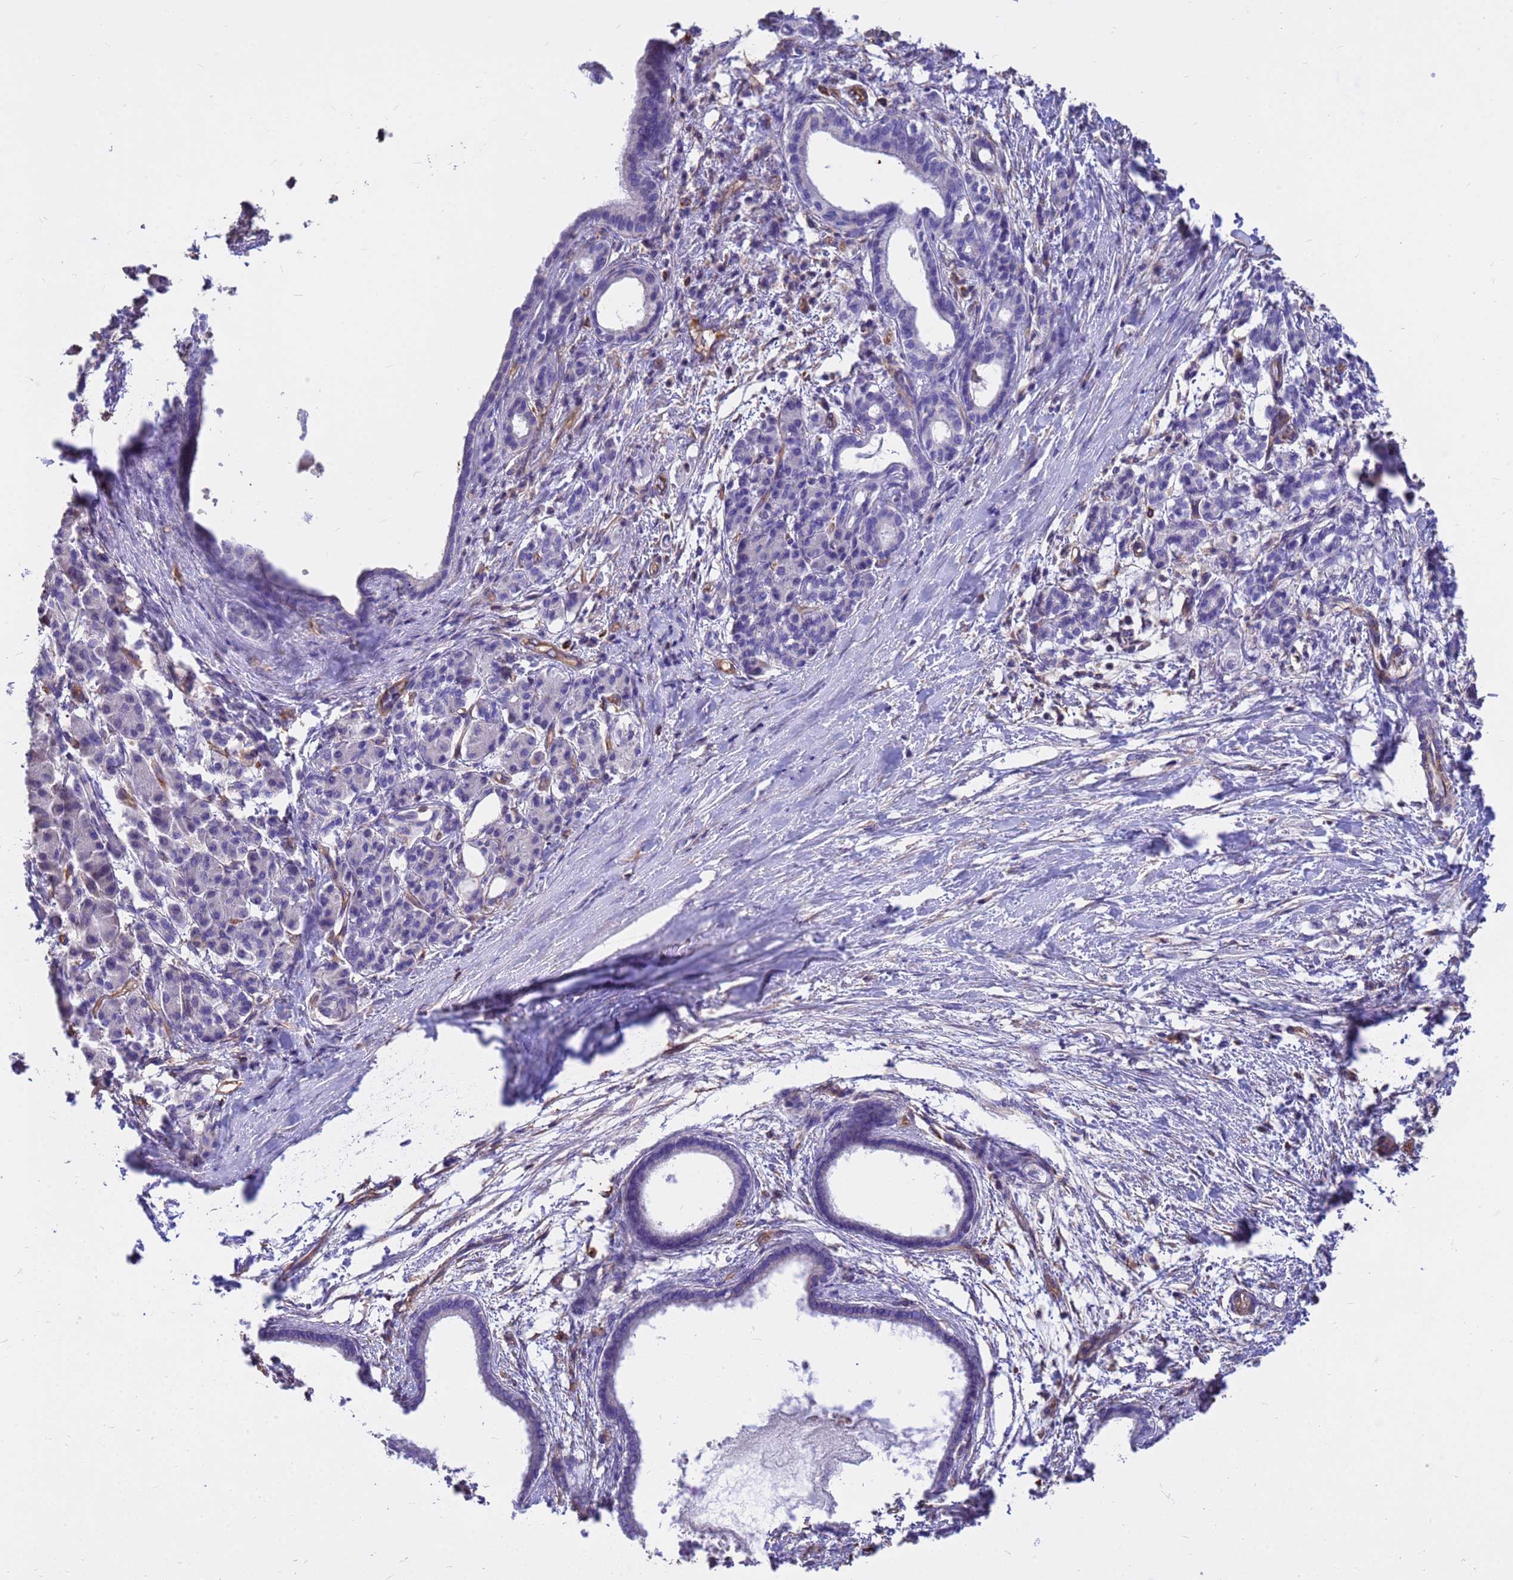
{"staining": {"intensity": "negative", "quantity": "none", "location": "none"}, "tissue": "pancreatic cancer", "cell_type": "Tumor cells", "image_type": "cancer", "snomed": [{"axis": "morphology", "description": "Adenocarcinoma, NOS"}, {"axis": "topography", "description": "Pancreas"}], "caption": "IHC of adenocarcinoma (pancreatic) reveals no expression in tumor cells.", "gene": "TCEAL3", "patient": {"sex": "female", "age": 55}}